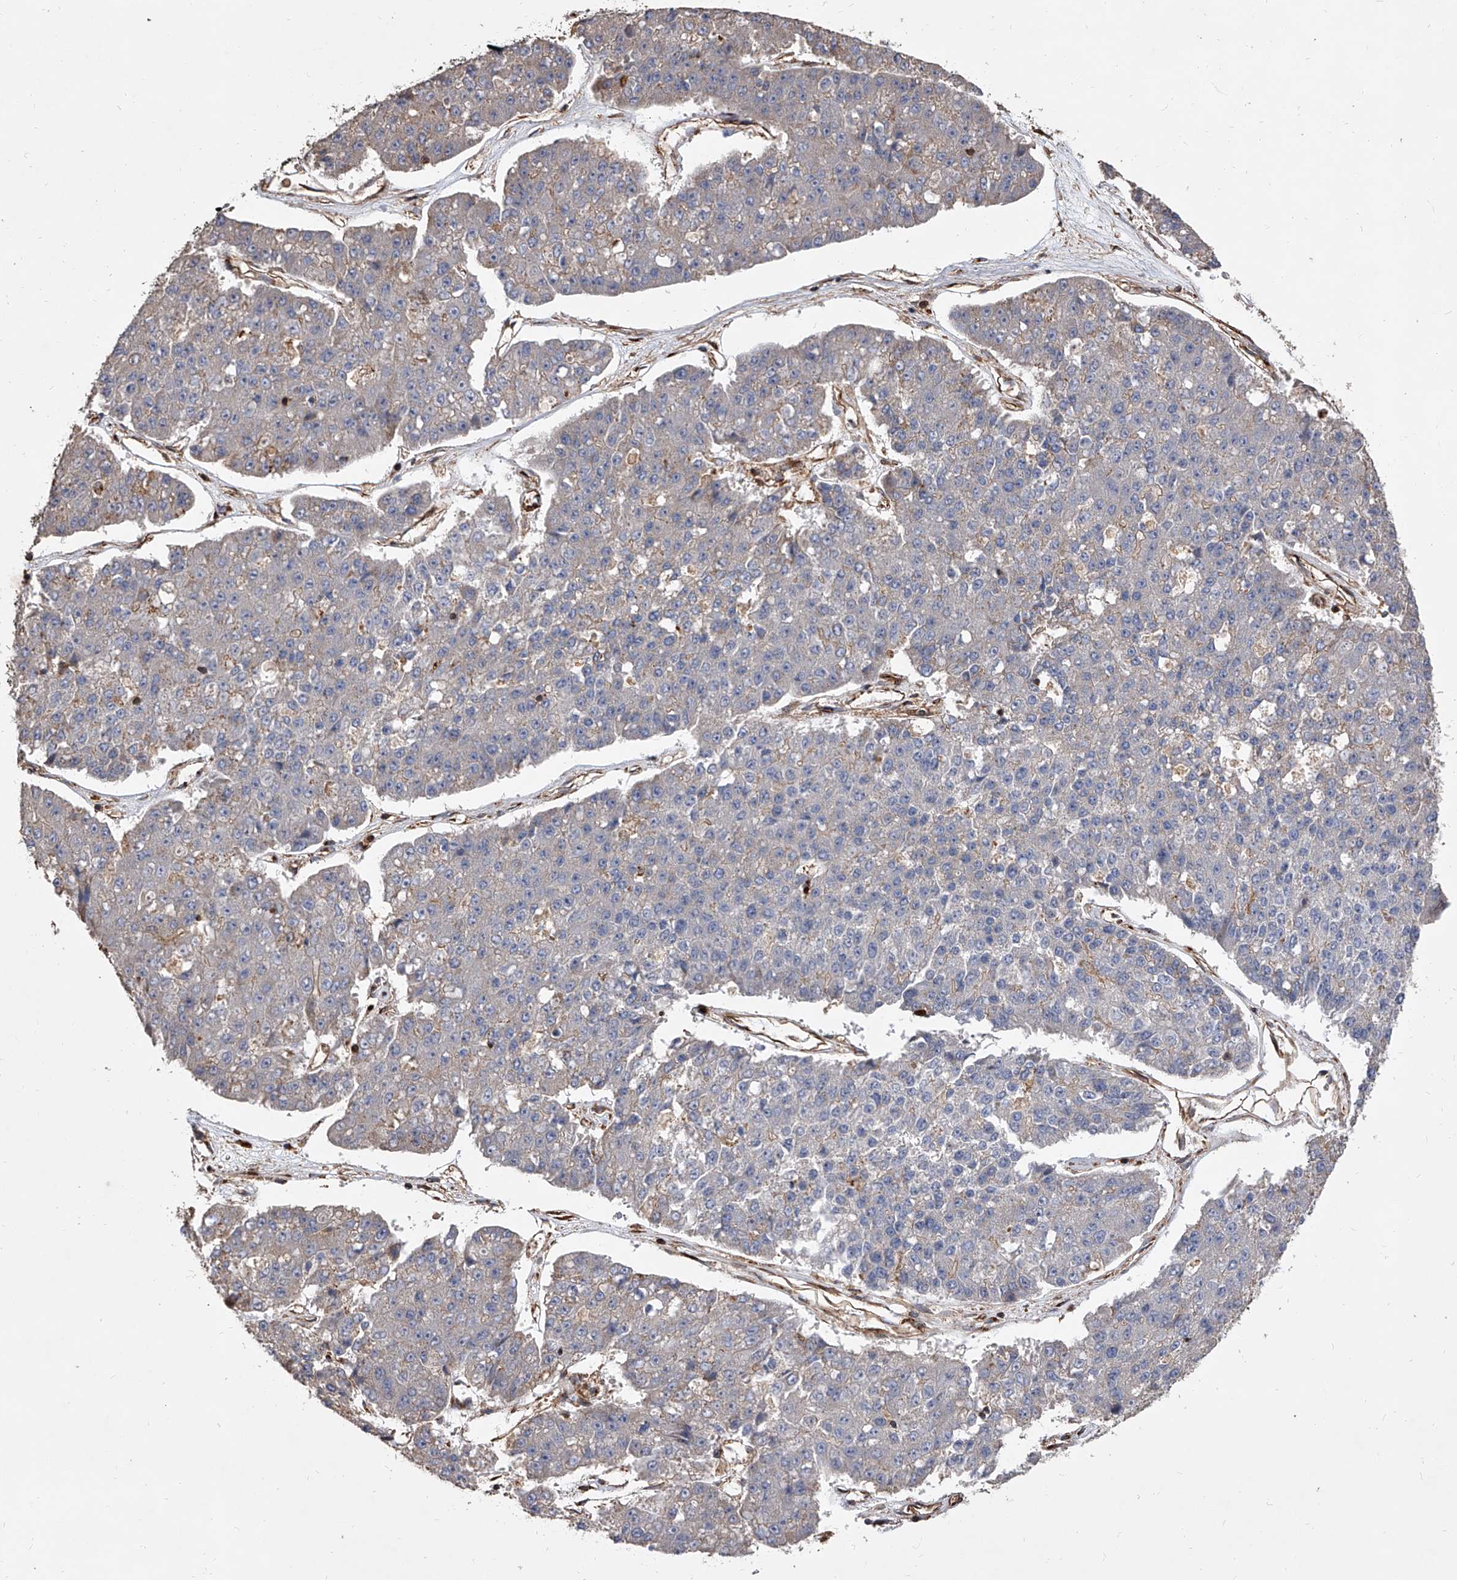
{"staining": {"intensity": "negative", "quantity": "none", "location": "none"}, "tissue": "pancreatic cancer", "cell_type": "Tumor cells", "image_type": "cancer", "snomed": [{"axis": "morphology", "description": "Adenocarcinoma, NOS"}, {"axis": "topography", "description": "Pancreas"}], "caption": "This histopathology image is of pancreatic cancer (adenocarcinoma) stained with immunohistochemistry (IHC) to label a protein in brown with the nuclei are counter-stained blue. There is no positivity in tumor cells. (DAB (3,3'-diaminobenzidine) IHC, high magnification).", "gene": "PISD", "patient": {"sex": "male", "age": 50}}